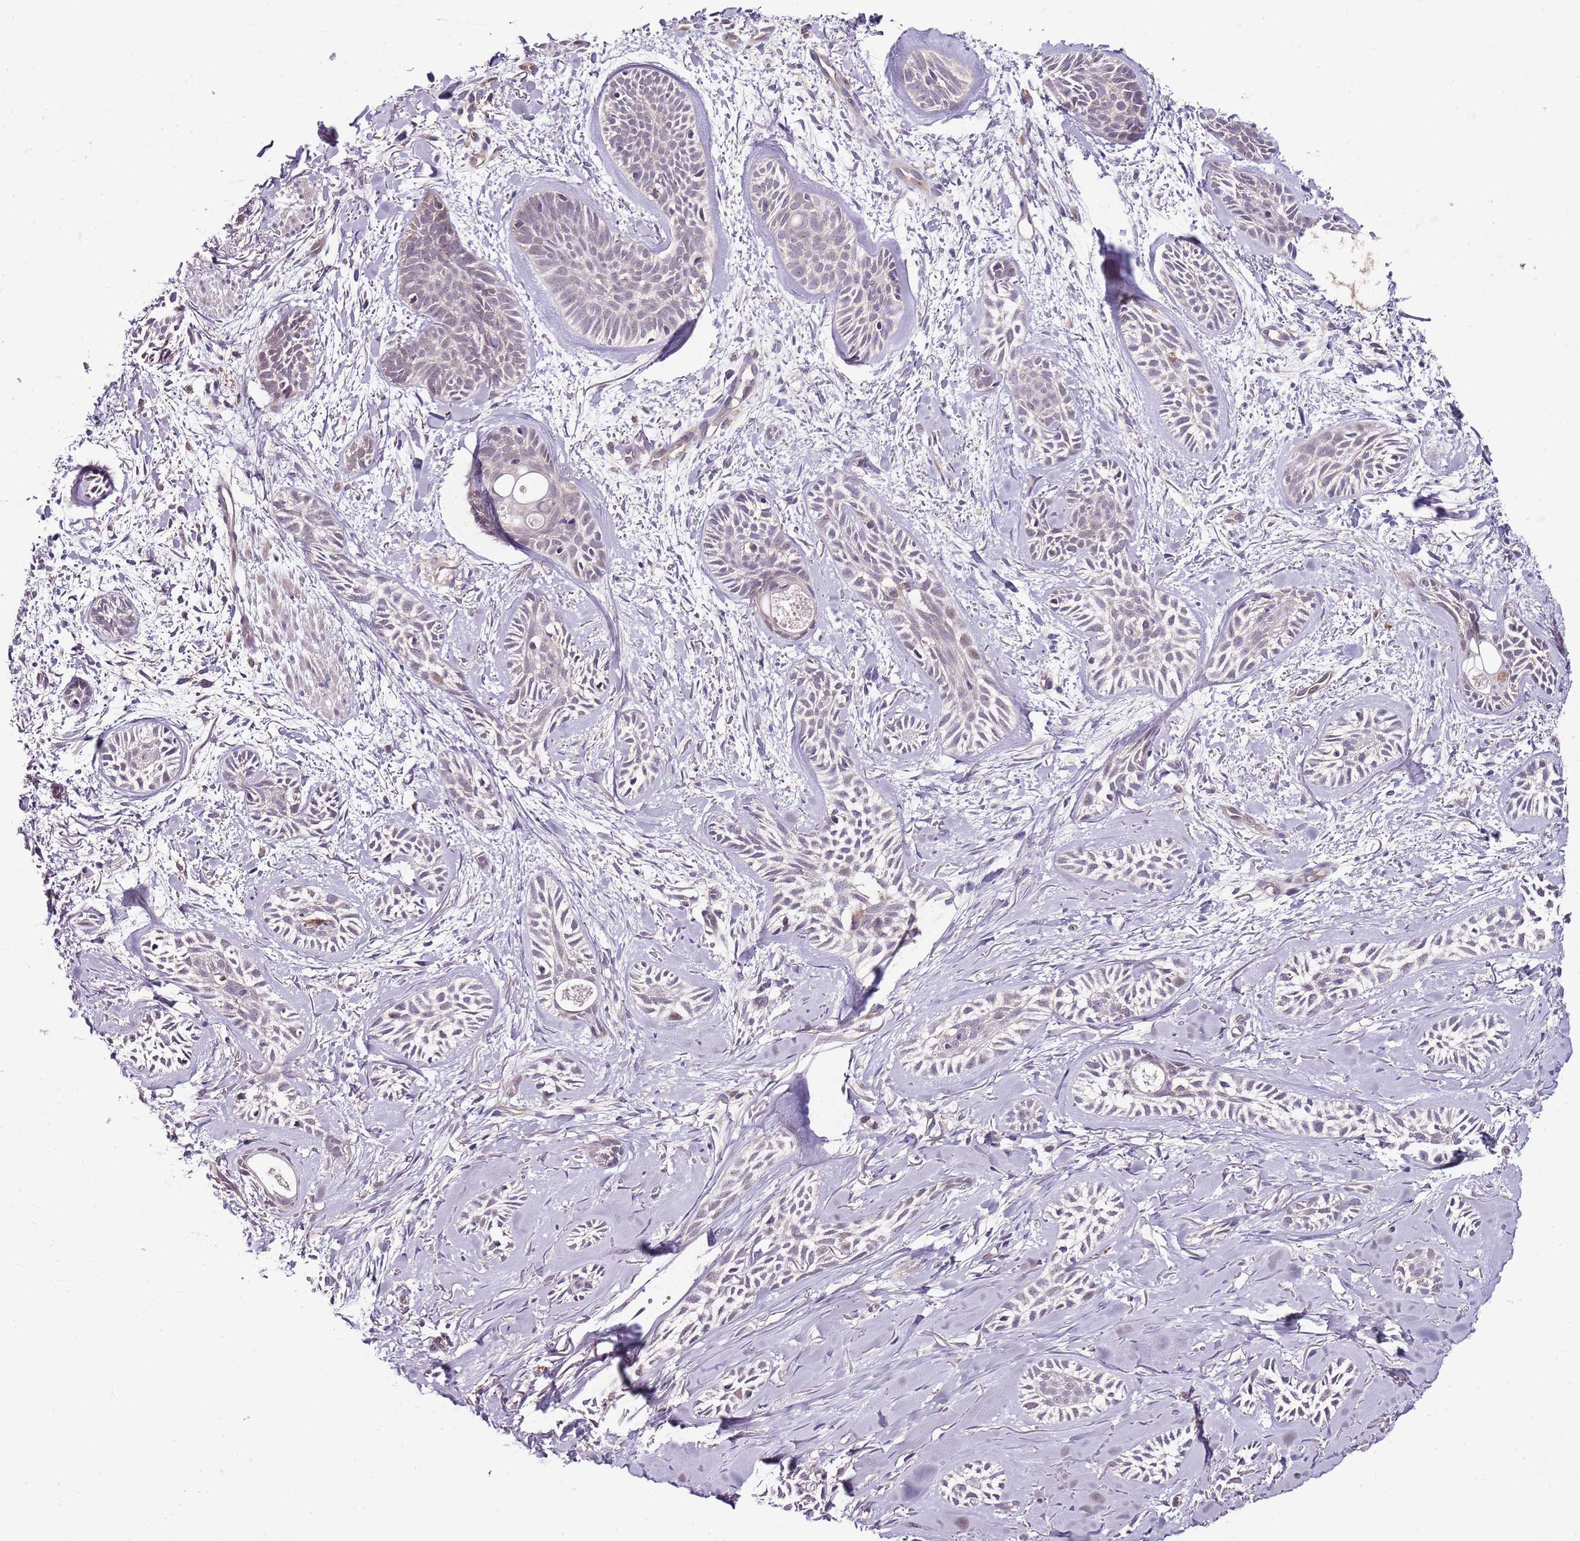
{"staining": {"intensity": "negative", "quantity": "none", "location": "none"}, "tissue": "skin cancer", "cell_type": "Tumor cells", "image_type": "cancer", "snomed": [{"axis": "morphology", "description": "Basal cell carcinoma"}, {"axis": "topography", "description": "Skin"}], "caption": "Immunohistochemical staining of human skin cancer shows no significant positivity in tumor cells.", "gene": "FBXL22", "patient": {"sex": "female", "age": 59}}